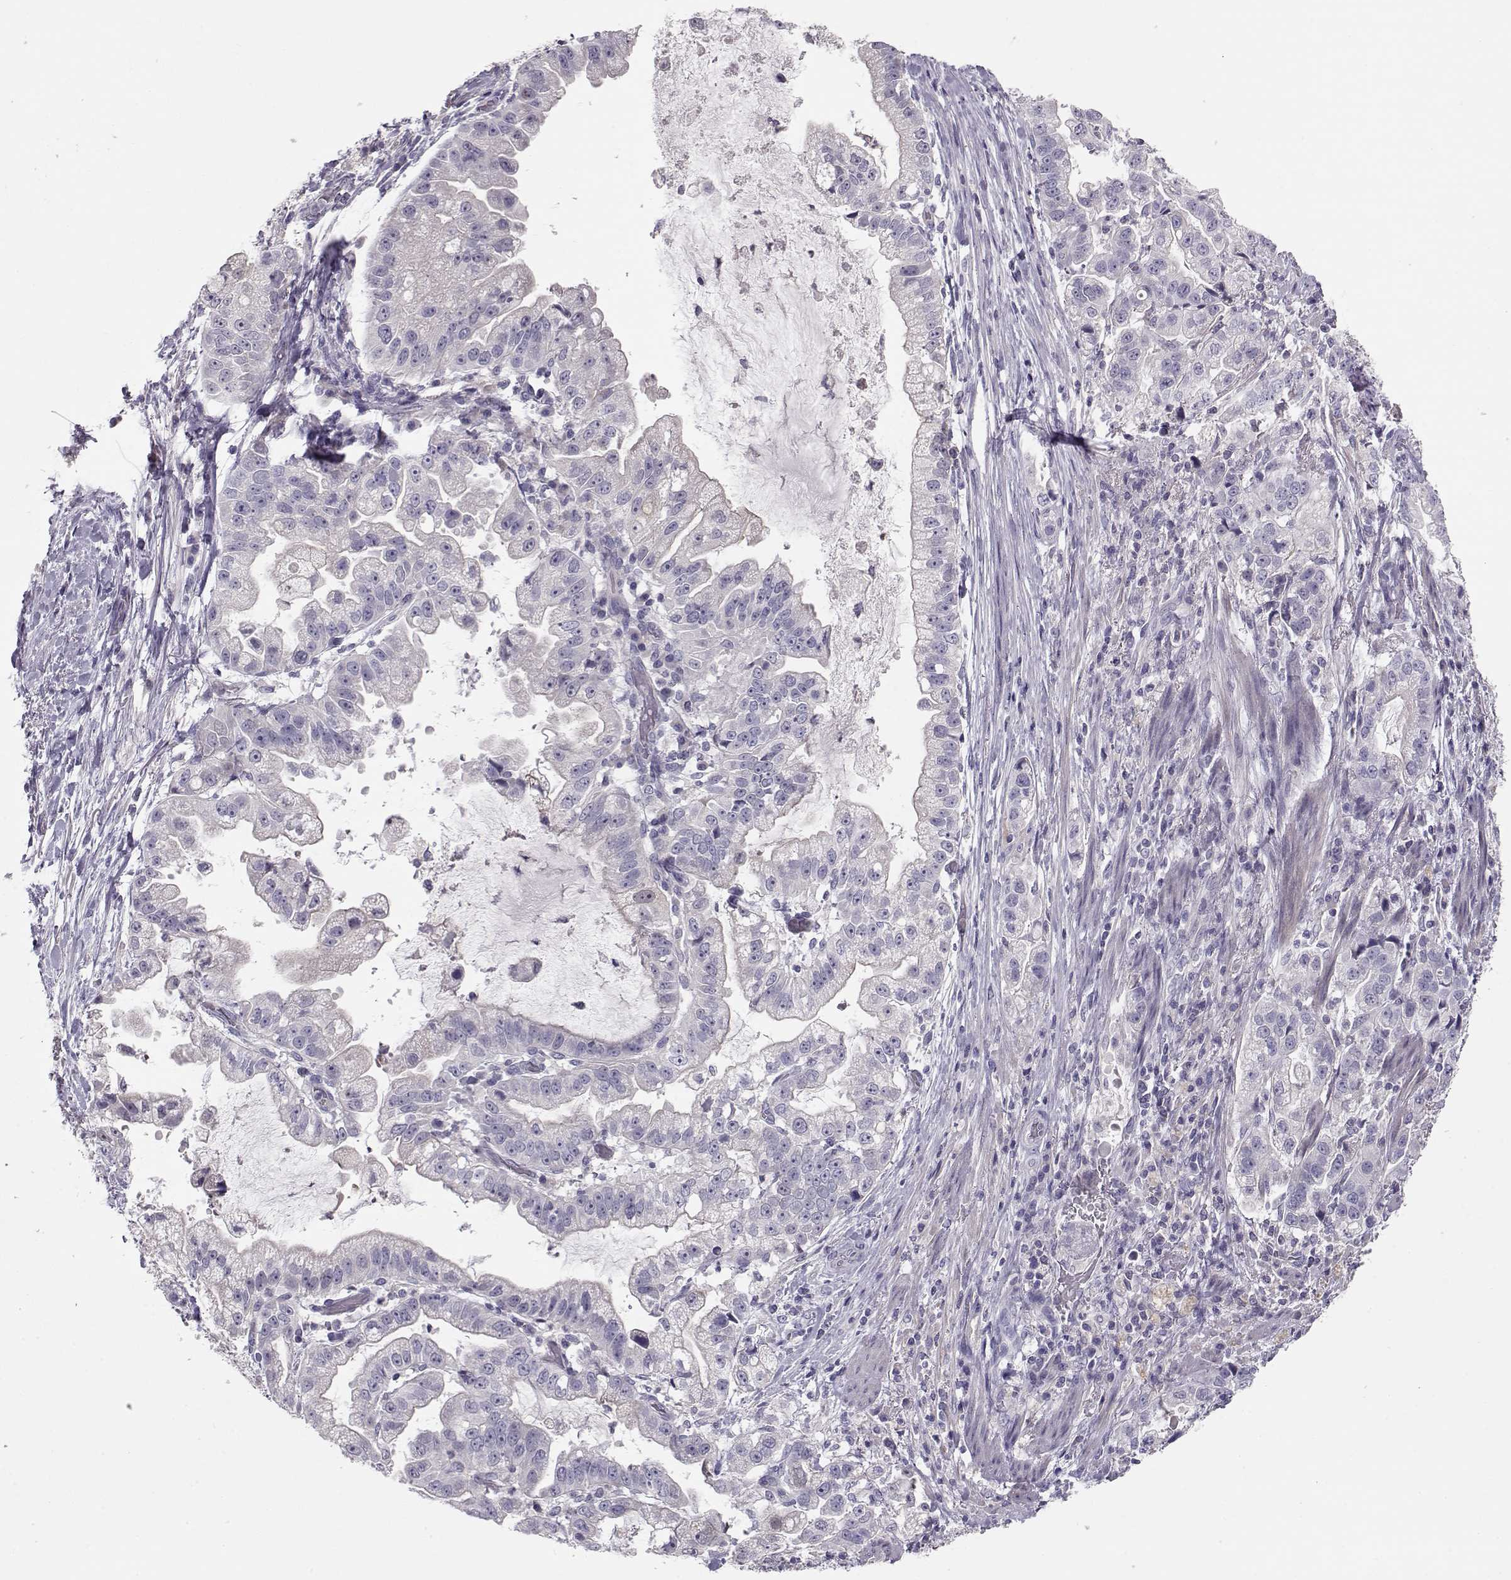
{"staining": {"intensity": "negative", "quantity": "none", "location": "none"}, "tissue": "stomach cancer", "cell_type": "Tumor cells", "image_type": "cancer", "snomed": [{"axis": "morphology", "description": "Adenocarcinoma, NOS"}, {"axis": "topography", "description": "Stomach"}], "caption": "Tumor cells are negative for protein expression in human stomach adenocarcinoma.", "gene": "GRK1", "patient": {"sex": "male", "age": 59}}